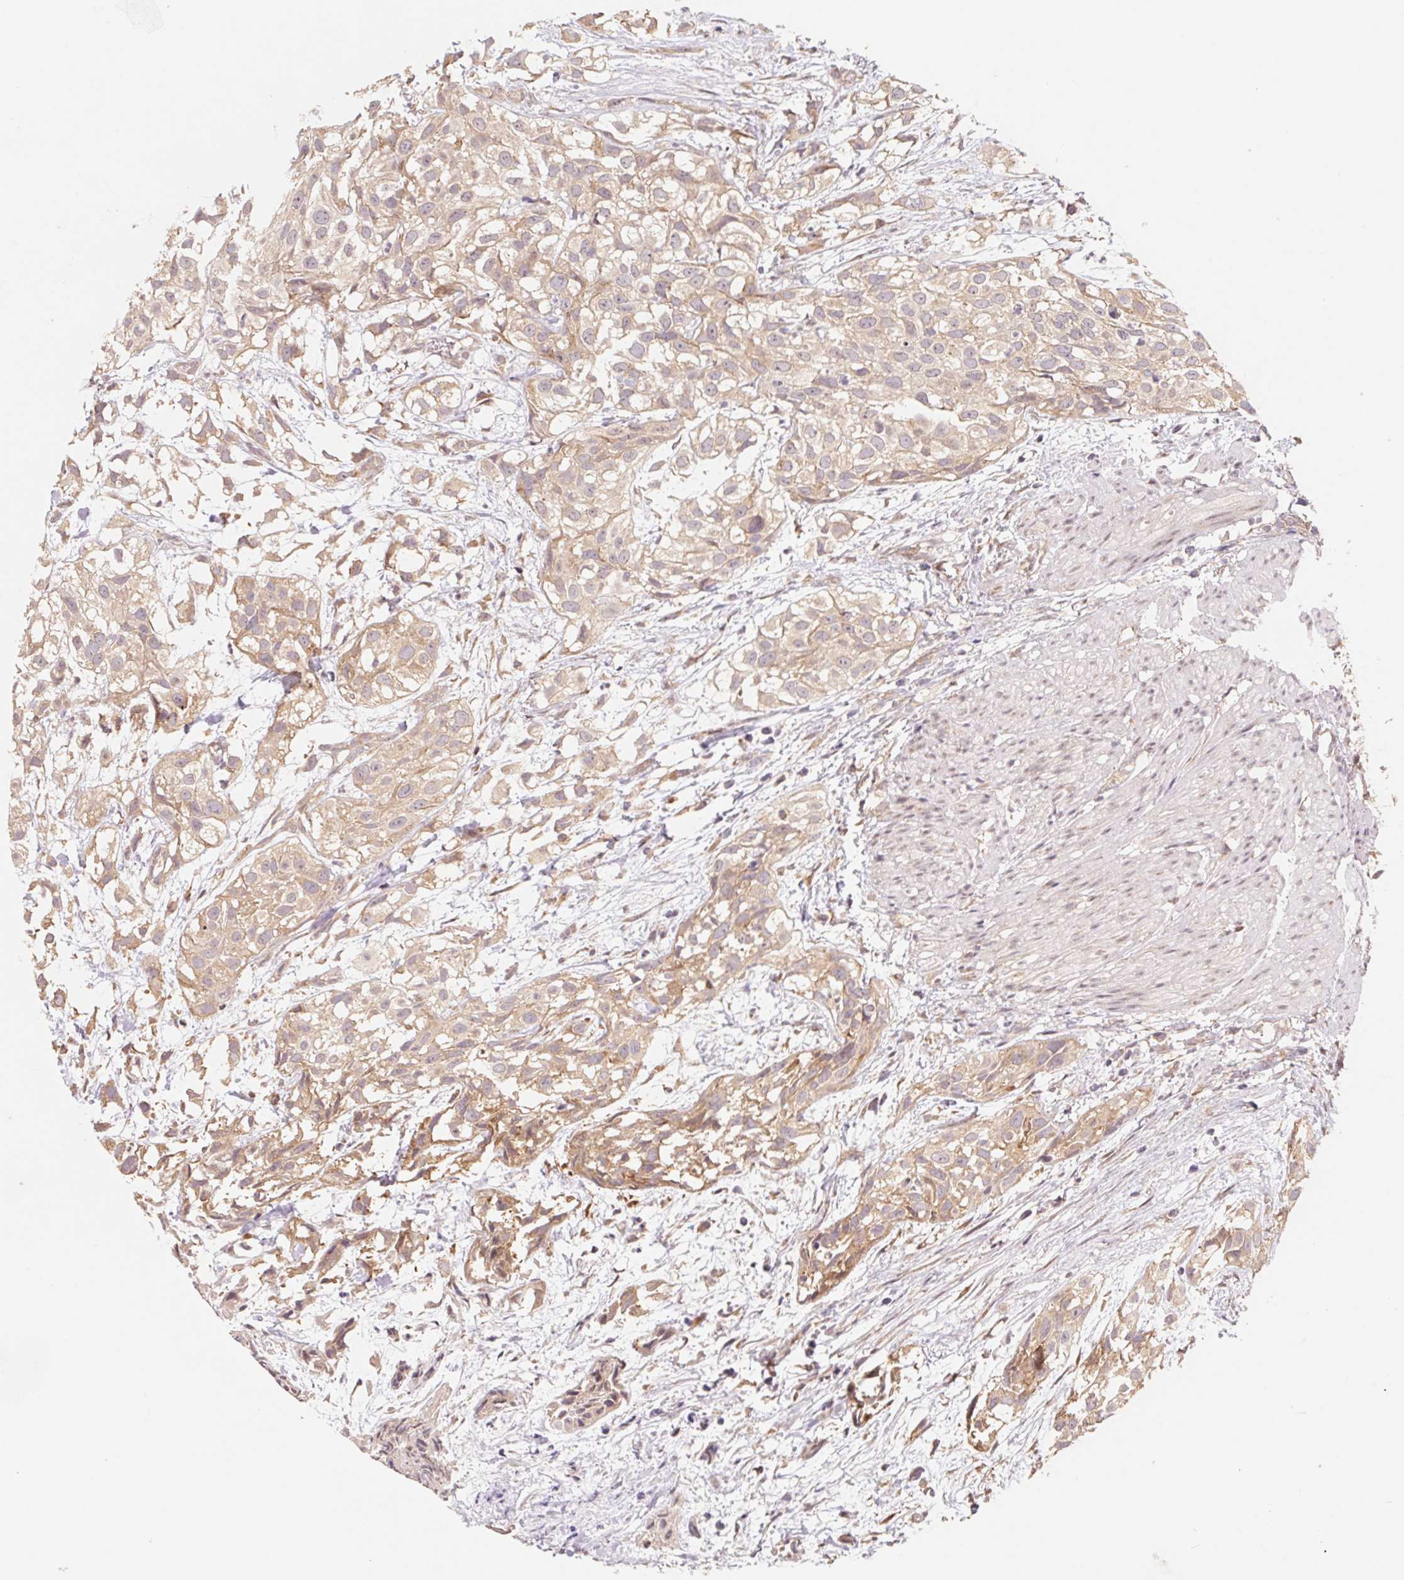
{"staining": {"intensity": "weak", "quantity": ">75%", "location": "cytoplasmic/membranous"}, "tissue": "urothelial cancer", "cell_type": "Tumor cells", "image_type": "cancer", "snomed": [{"axis": "morphology", "description": "Urothelial carcinoma, High grade"}, {"axis": "topography", "description": "Urinary bladder"}], "caption": "DAB (3,3'-diaminobenzidine) immunohistochemical staining of urothelial carcinoma (high-grade) exhibits weak cytoplasmic/membranous protein staining in about >75% of tumor cells.", "gene": "RPL27A", "patient": {"sex": "male", "age": 56}}